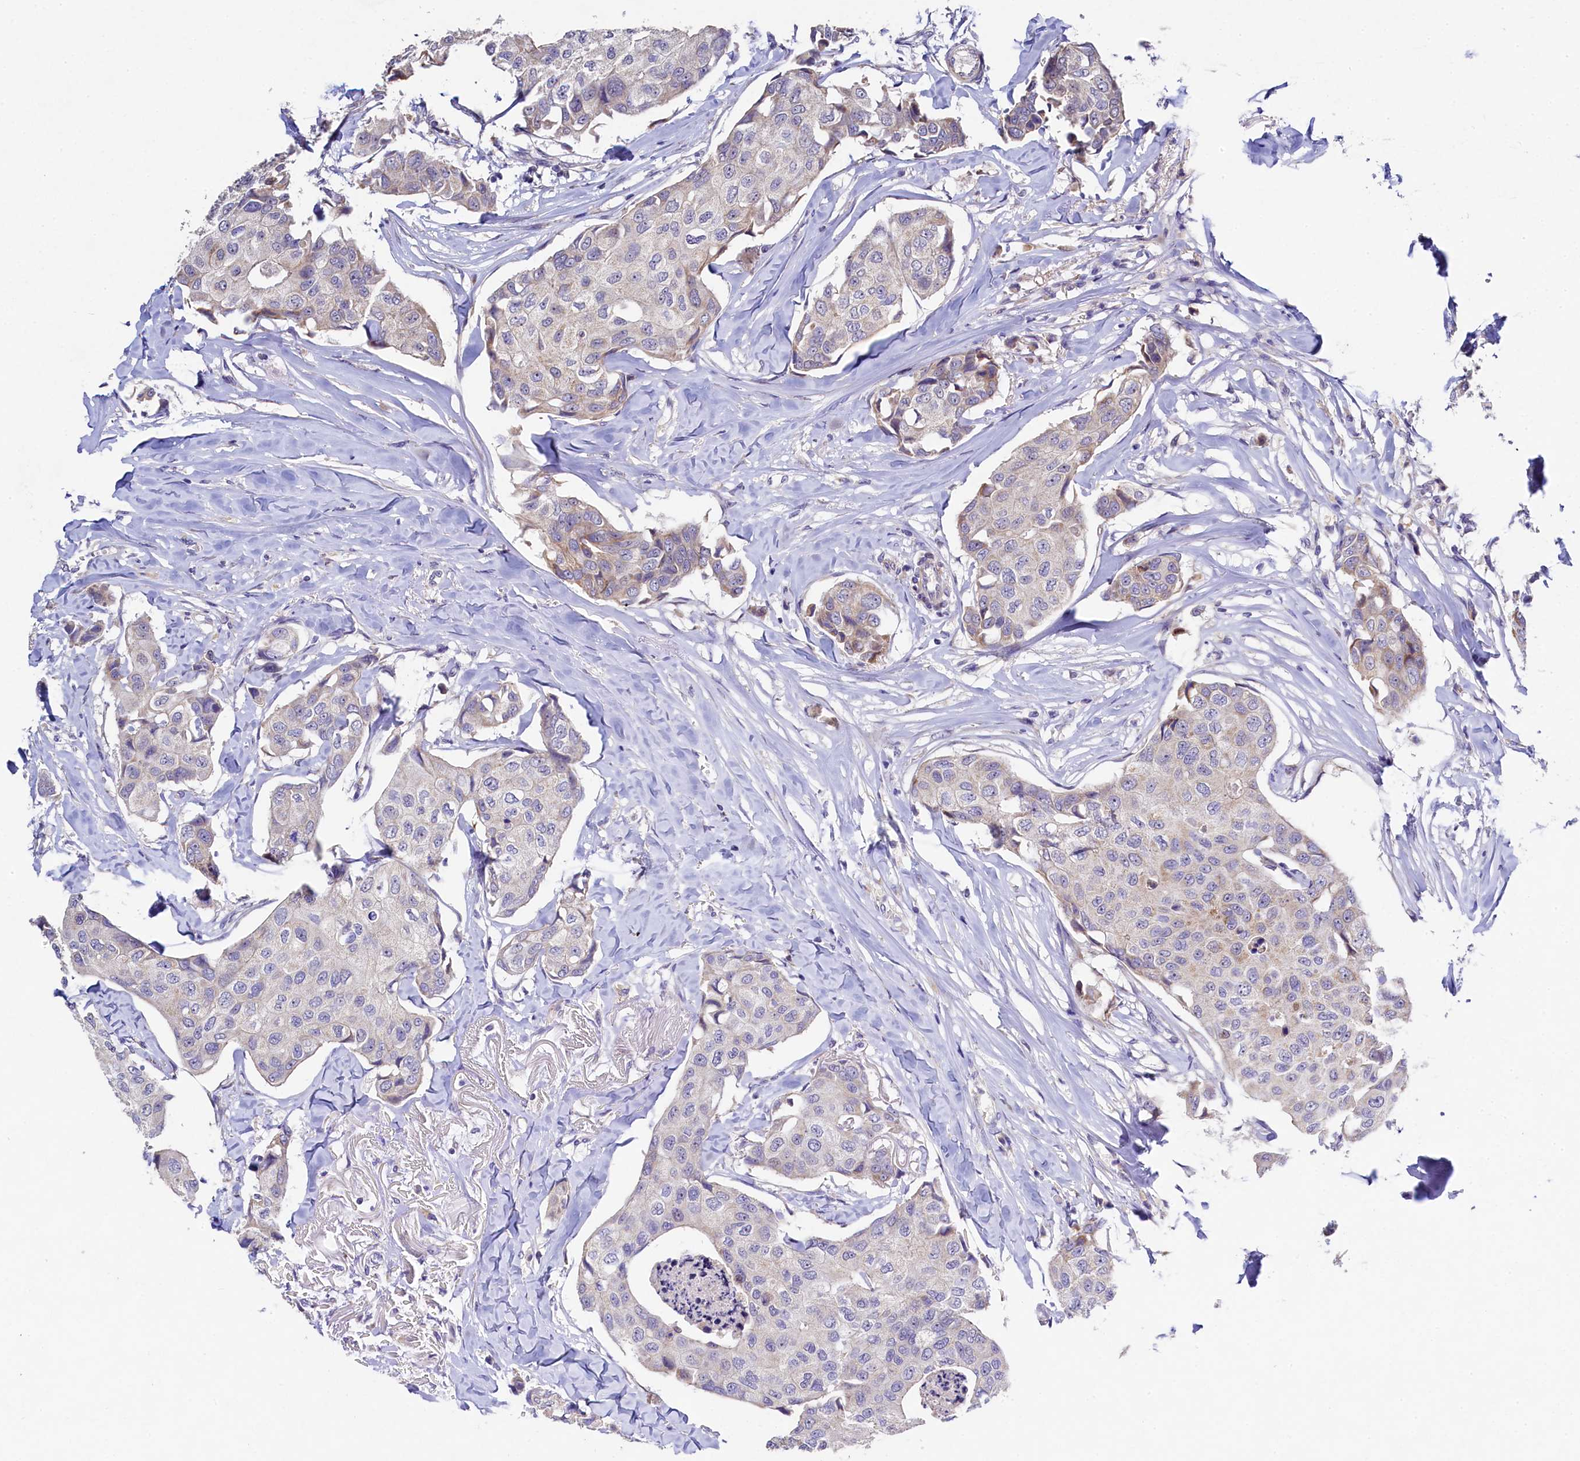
{"staining": {"intensity": "negative", "quantity": "none", "location": "none"}, "tissue": "breast cancer", "cell_type": "Tumor cells", "image_type": "cancer", "snomed": [{"axis": "morphology", "description": "Duct carcinoma"}, {"axis": "topography", "description": "Breast"}], "caption": "Breast cancer stained for a protein using IHC demonstrates no expression tumor cells.", "gene": "FXYD6", "patient": {"sex": "female", "age": 80}}